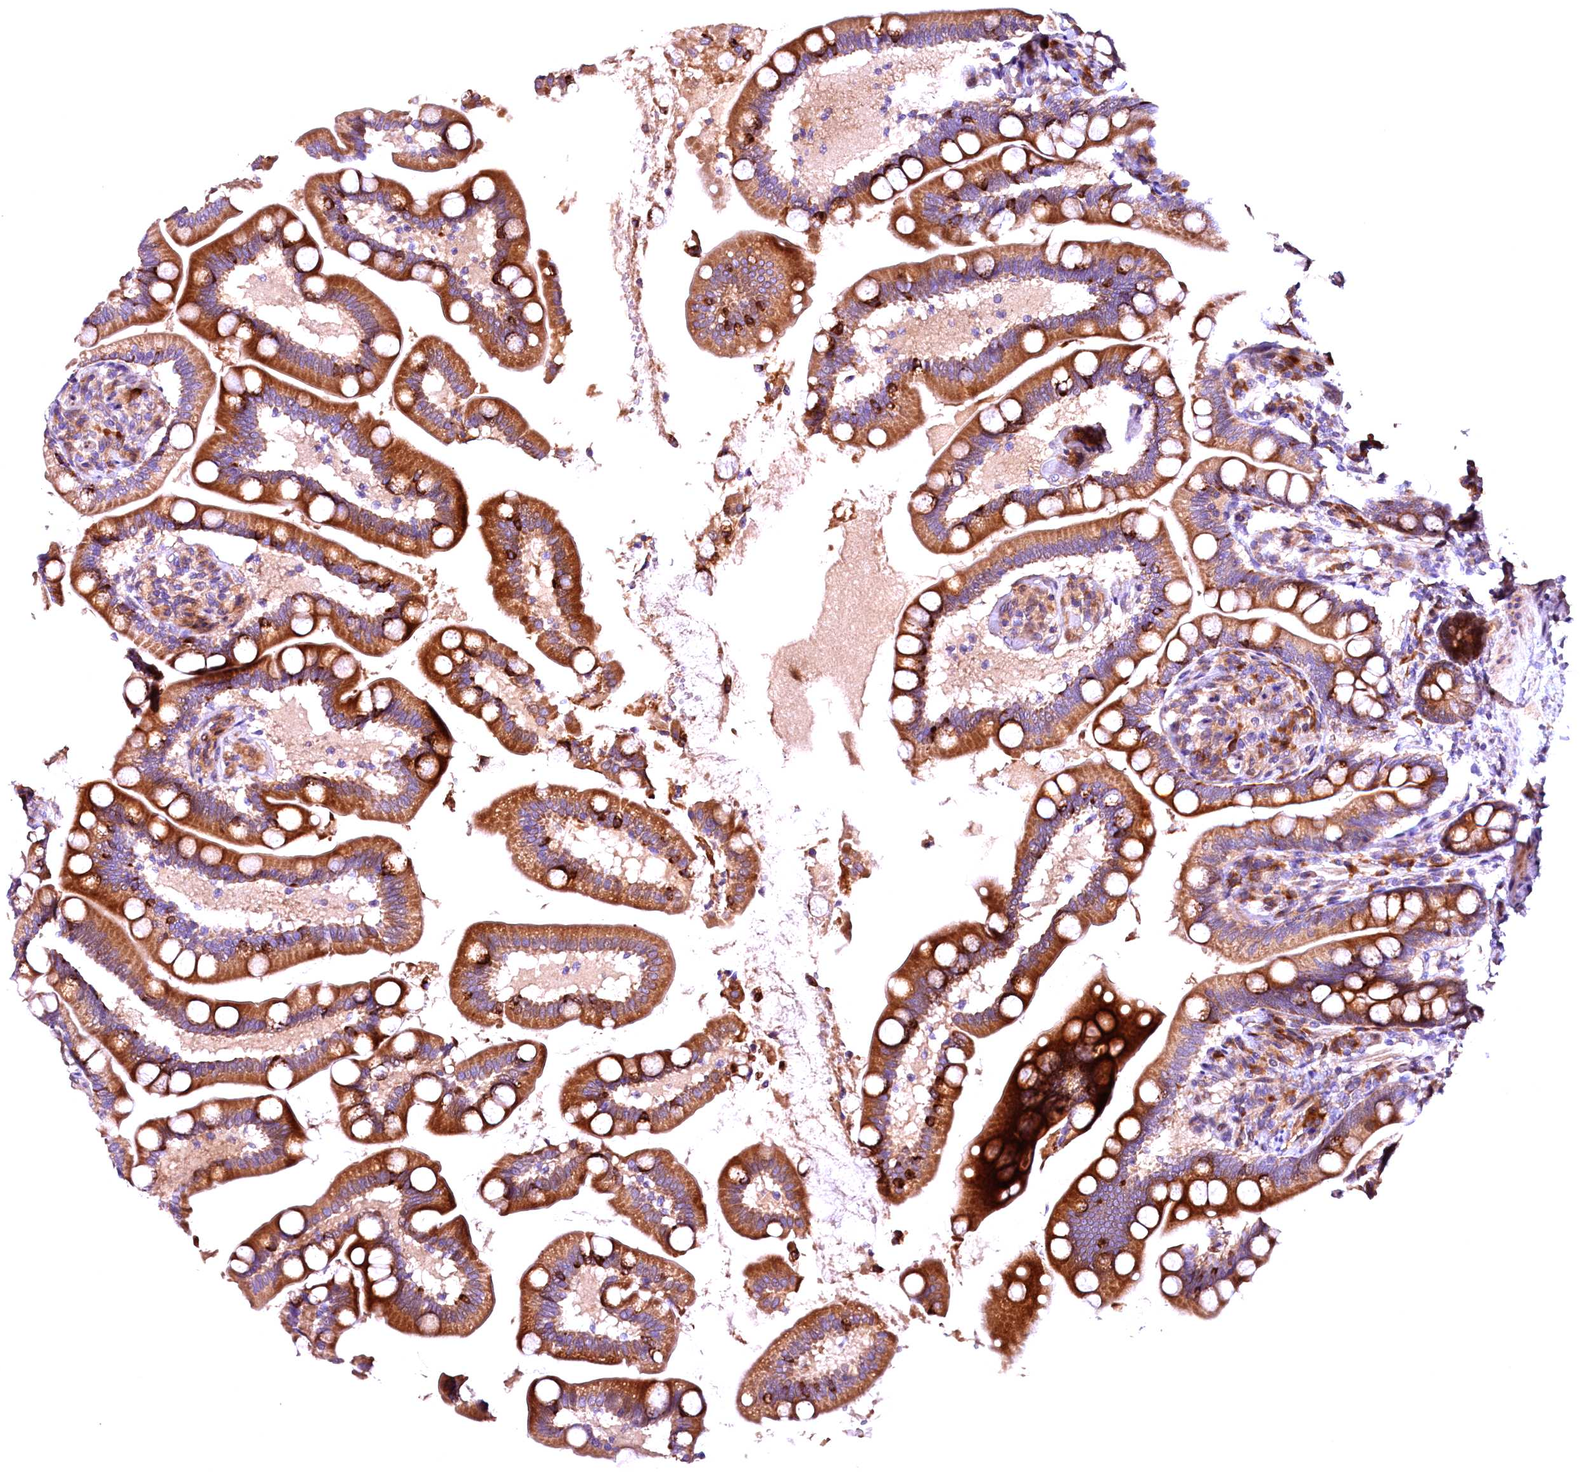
{"staining": {"intensity": "strong", "quantity": ">75%", "location": "cytoplasmic/membranous"}, "tissue": "small intestine", "cell_type": "Glandular cells", "image_type": "normal", "snomed": [{"axis": "morphology", "description": "Normal tissue, NOS"}, {"axis": "topography", "description": "Small intestine"}], "caption": "The photomicrograph shows immunohistochemical staining of benign small intestine. There is strong cytoplasmic/membranous expression is appreciated in about >75% of glandular cells.", "gene": "RPUSD2", "patient": {"sex": "female", "age": 64}}